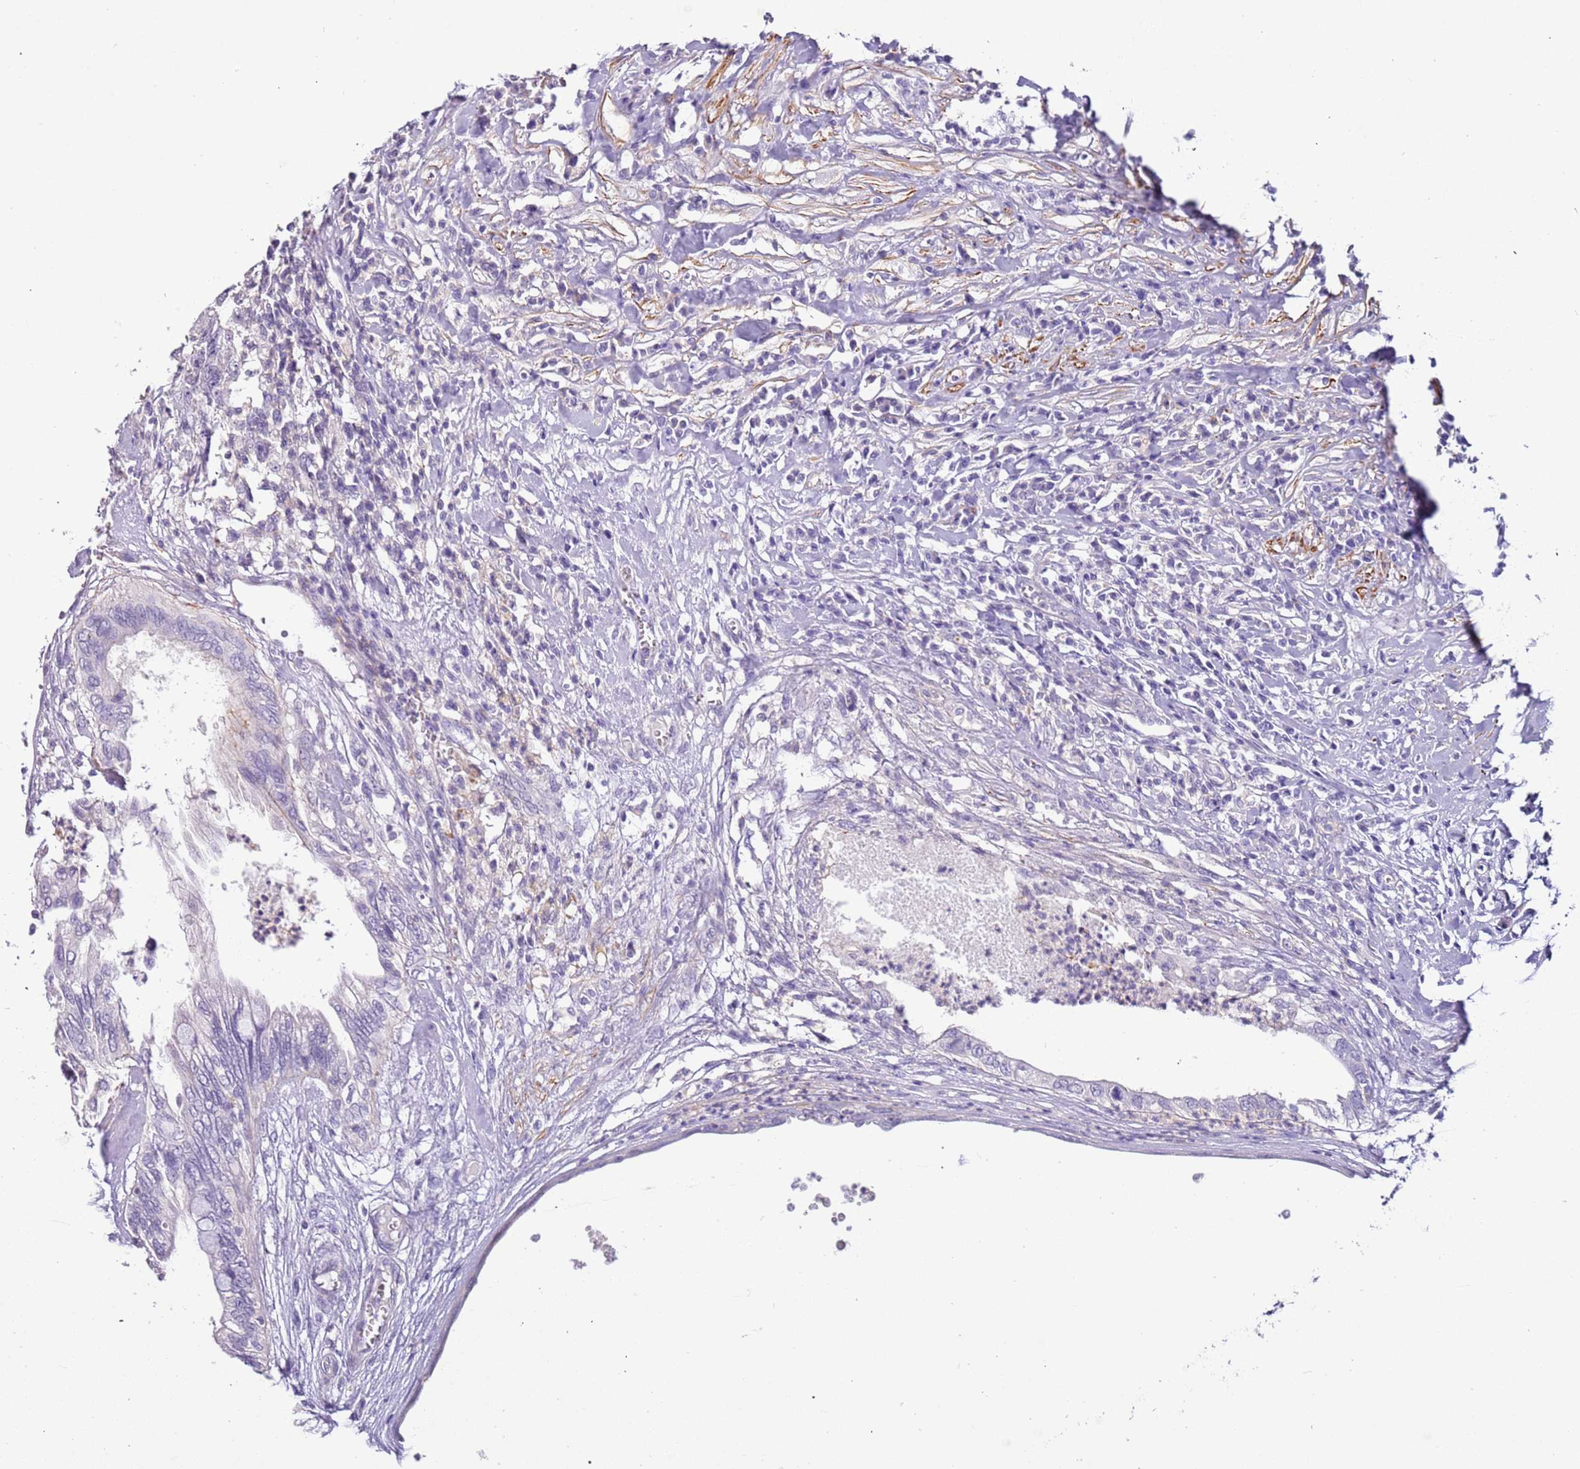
{"staining": {"intensity": "negative", "quantity": "none", "location": "none"}, "tissue": "testis cancer", "cell_type": "Tumor cells", "image_type": "cancer", "snomed": [{"axis": "morphology", "description": "Seminoma, NOS"}, {"axis": "morphology", "description": "Carcinoma, Embryonal, NOS"}, {"axis": "topography", "description": "Testis"}], "caption": "Testis cancer (seminoma) was stained to show a protein in brown. There is no significant expression in tumor cells. (DAB (3,3'-diaminobenzidine) IHC with hematoxylin counter stain).", "gene": "PCGF2", "patient": {"sex": "male", "age": 29}}